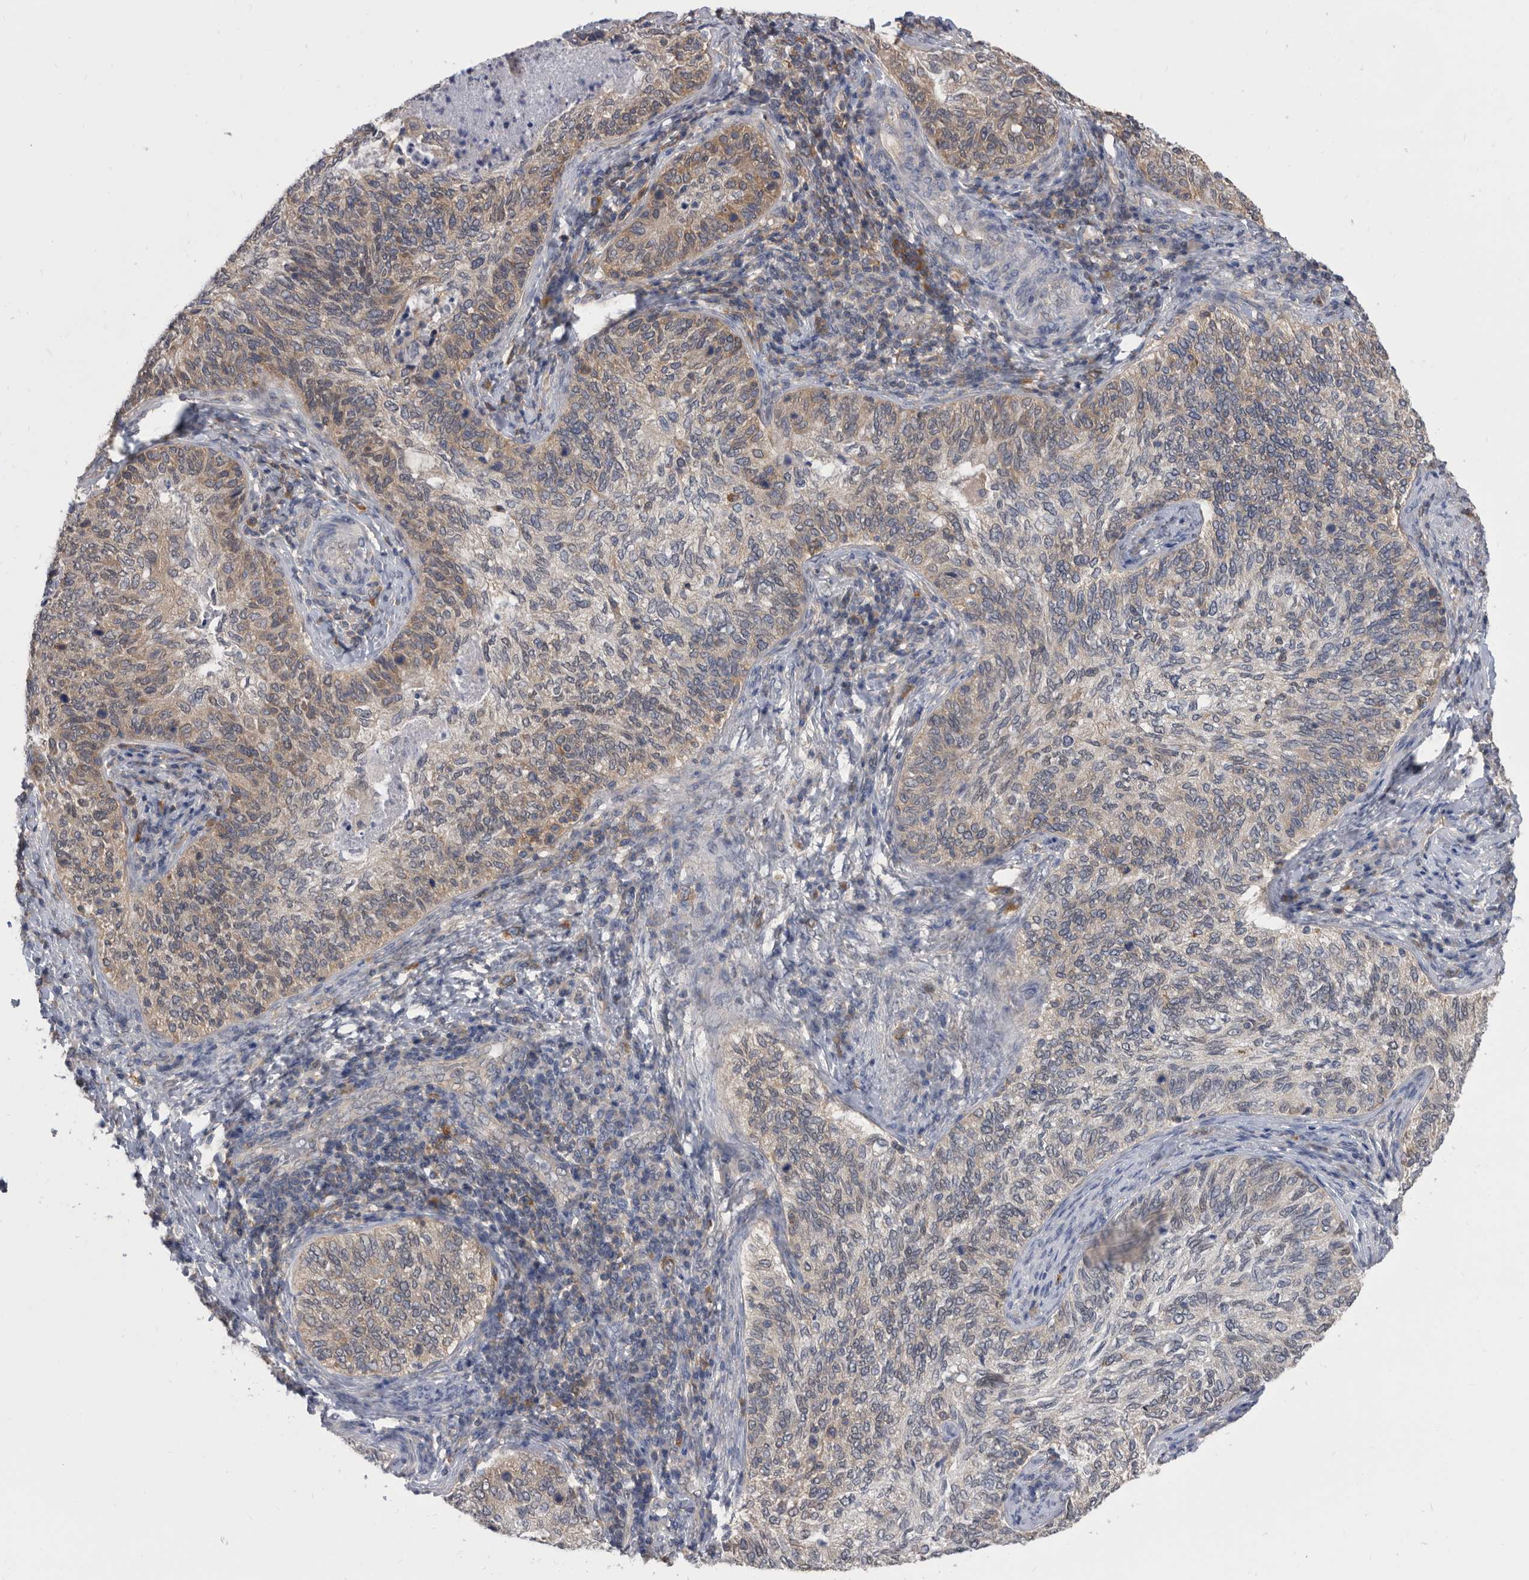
{"staining": {"intensity": "weak", "quantity": "25%-75%", "location": "cytoplasmic/membranous"}, "tissue": "cervical cancer", "cell_type": "Tumor cells", "image_type": "cancer", "snomed": [{"axis": "morphology", "description": "Squamous cell carcinoma, NOS"}, {"axis": "topography", "description": "Cervix"}], "caption": "Tumor cells reveal low levels of weak cytoplasmic/membranous positivity in about 25%-75% of cells in cervical cancer (squamous cell carcinoma). The staining was performed using DAB (3,3'-diaminobenzidine) to visualize the protein expression in brown, while the nuclei were stained in blue with hematoxylin (Magnification: 20x).", "gene": "CCT4", "patient": {"sex": "female", "age": 30}}